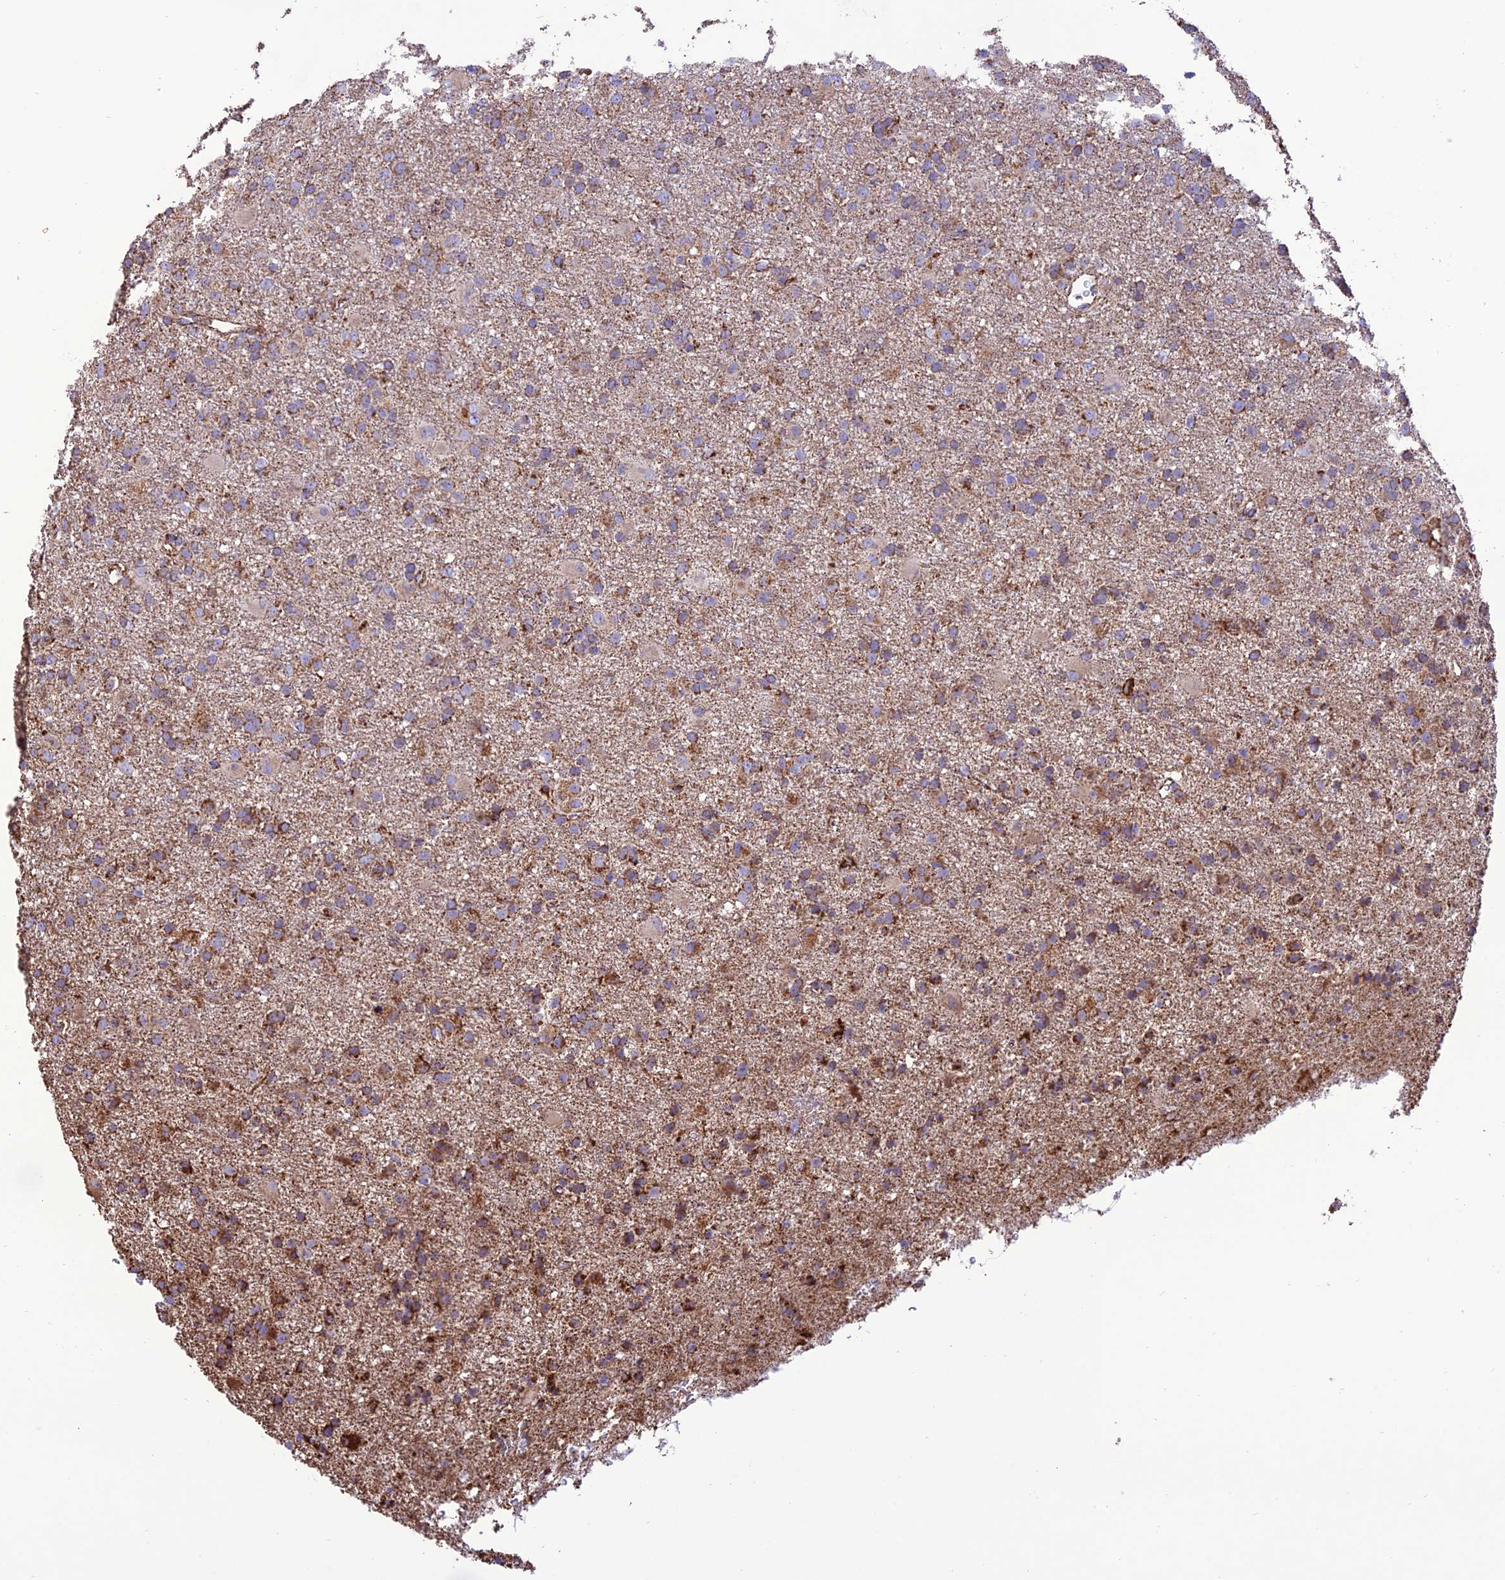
{"staining": {"intensity": "moderate", "quantity": "25%-75%", "location": "cytoplasmic/membranous"}, "tissue": "glioma", "cell_type": "Tumor cells", "image_type": "cancer", "snomed": [{"axis": "morphology", "description": "Glioma, malignant, Low grade"}, {"axis": "topography", "description": "Brain"}], "caption": "Human malignant glioma (low-grade) stained with a protein marker displays moderate staining in tumor cells.", "gene": "NDUFAF1", "patient": {"sex": "male", "age": 65}}